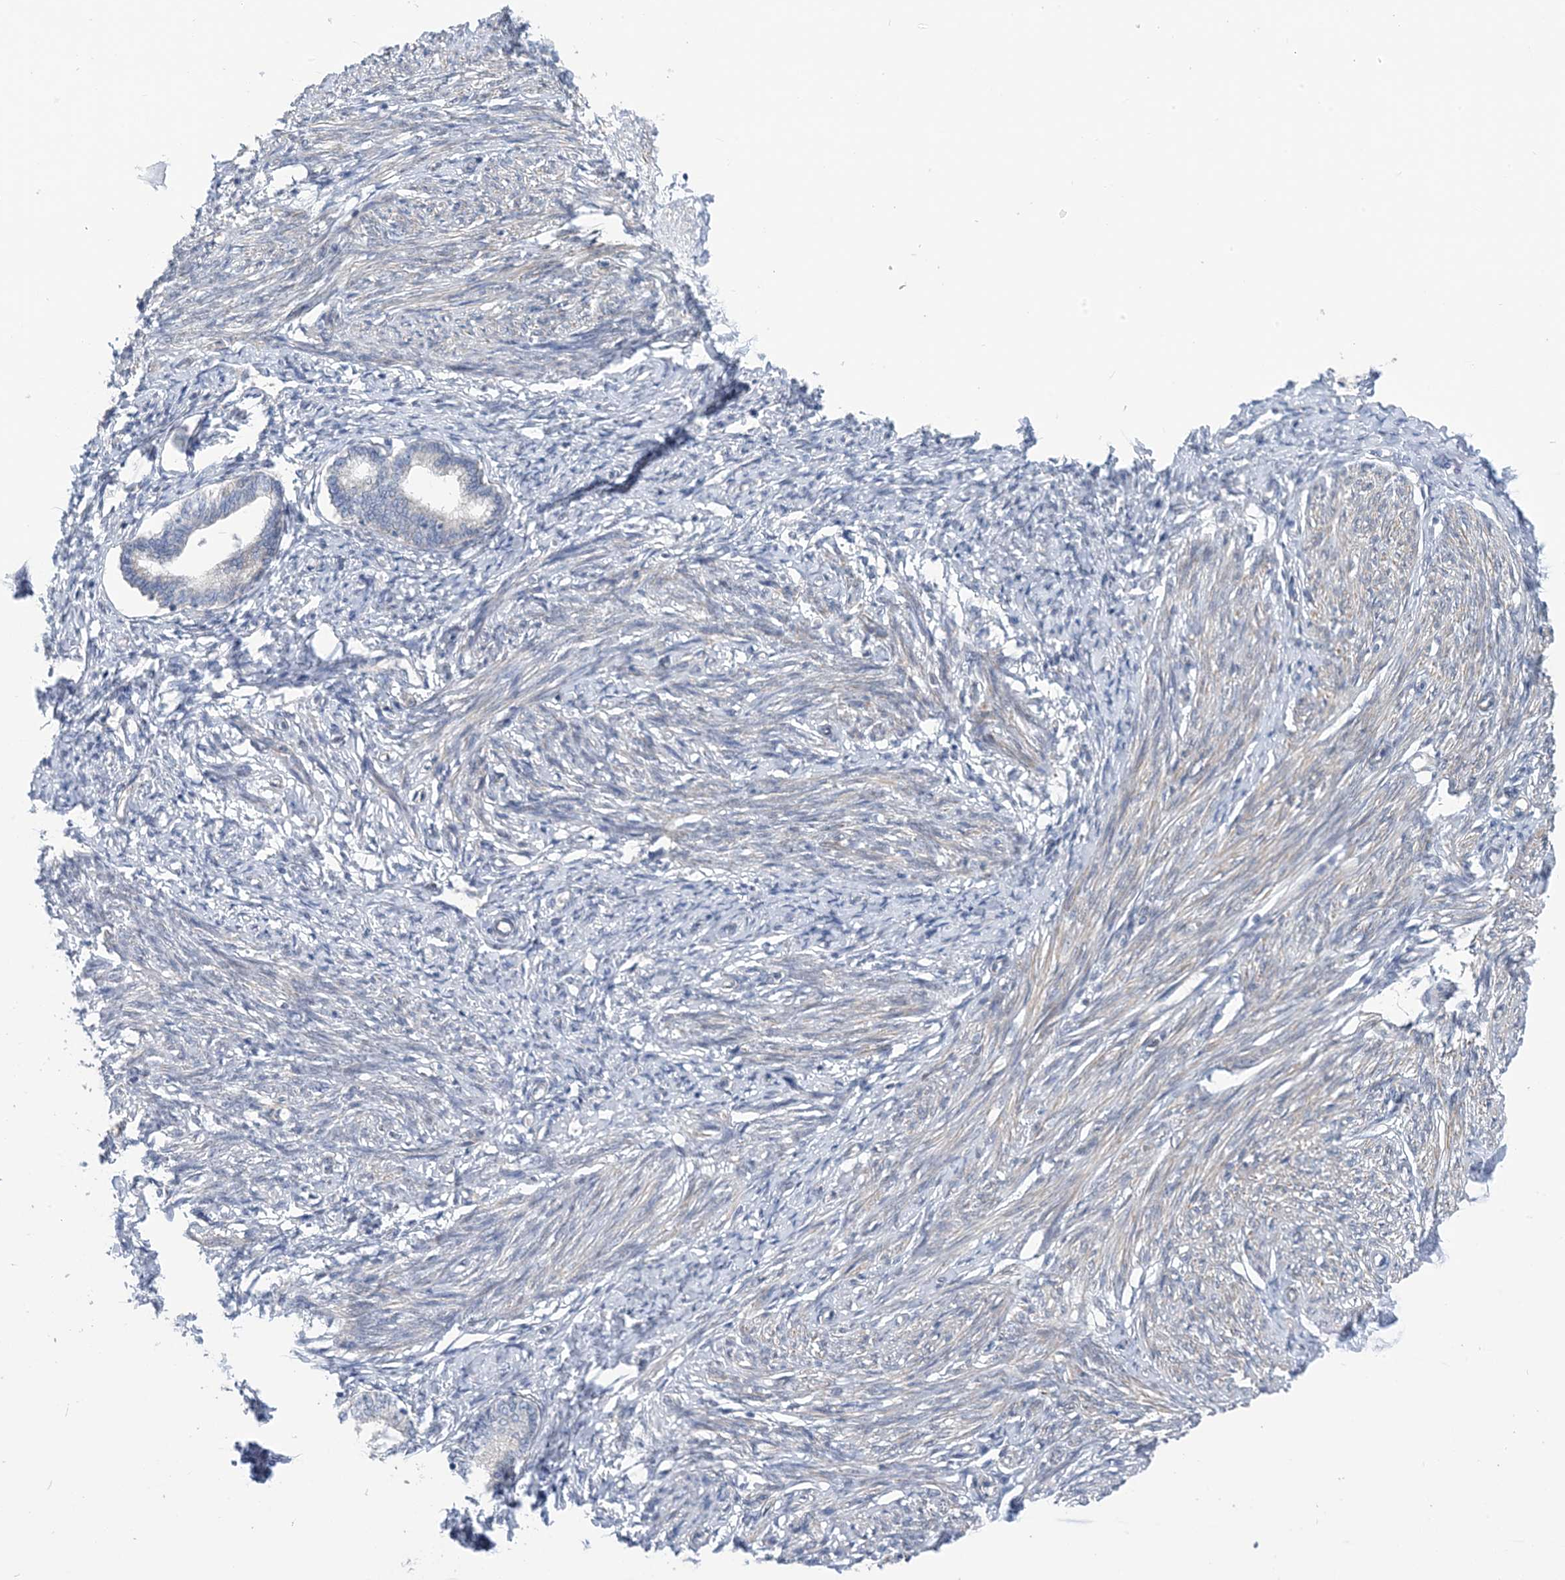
{"staining": {"intensity": "negative", "quantity": "none", "location": "none"}, "tissue": "endometrium", "cell_type": "Cells in endometrial stroma", "image_type": "normal", "snomed": [{"axis": "morphology", "description": "Normal tissue, NOS"}, {"axis": "topography", "description": "Endometrium"}], "caption": "Cells in endometrial stroma show no significant protein staining in benign endometrium. (Immunohistochemistry, brightfield microscopy, high magnification).", "gene": "PLEKHA3", "patient": {"sex": "female", "age": 72}}